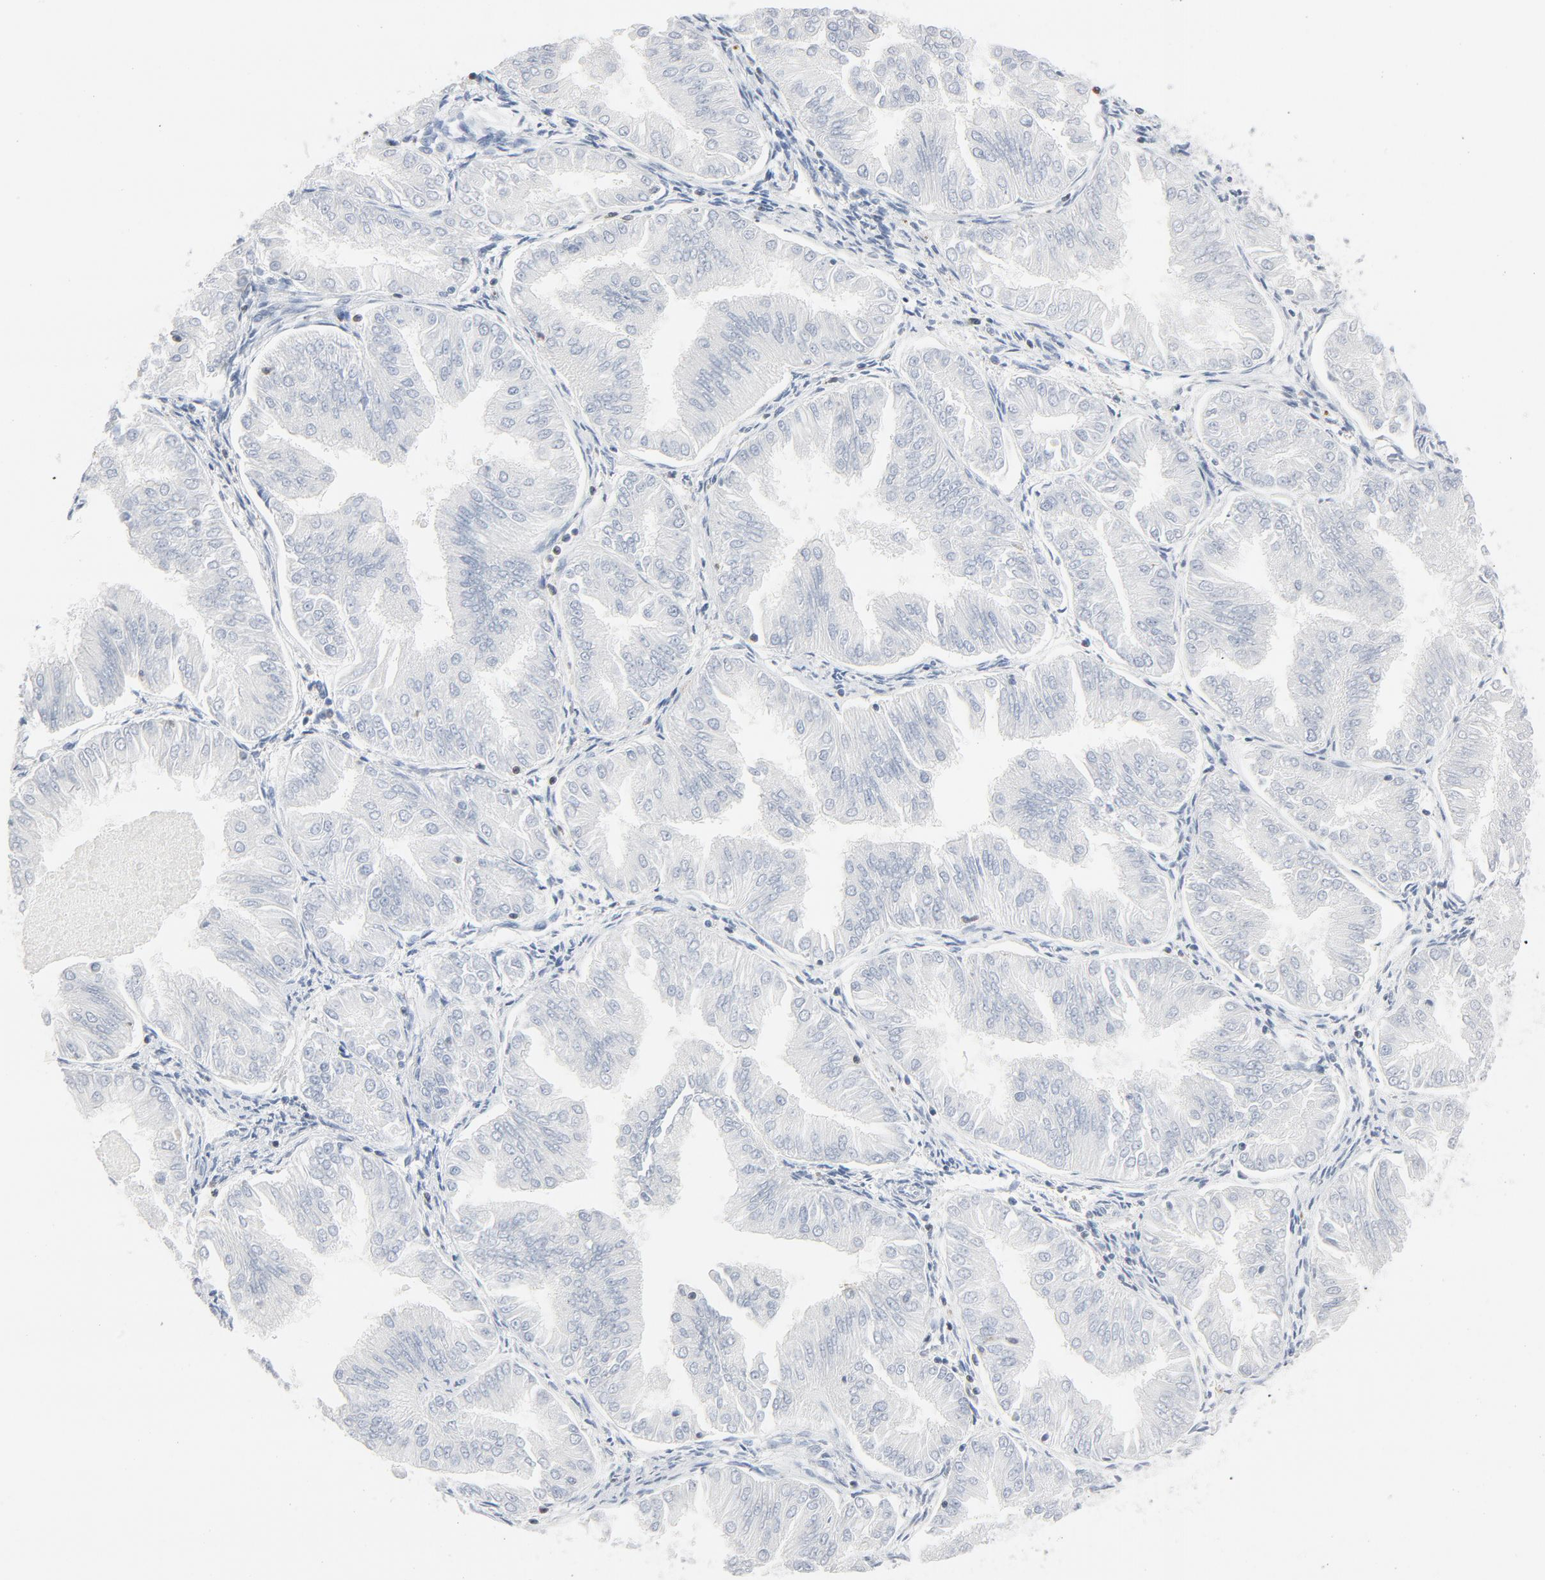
{"staining": {"intensity": "negative", "quantity": "none", "location": "none"}, "tissue": "endometrial cancer", "cell_type": "Tumor cells", "image_type": "cancer", "snomed": [{"axis": "morphology", "description": "Adenocarcinoma, NOS"}, {"axis": "topography", "description": "Endometrium"}], "caption": "Histopathology image shows no protein staining in tumor cells of endometrial cancer tissue.", "gene": "LCP2", "patient": {"sex": "female", "age": 53}}